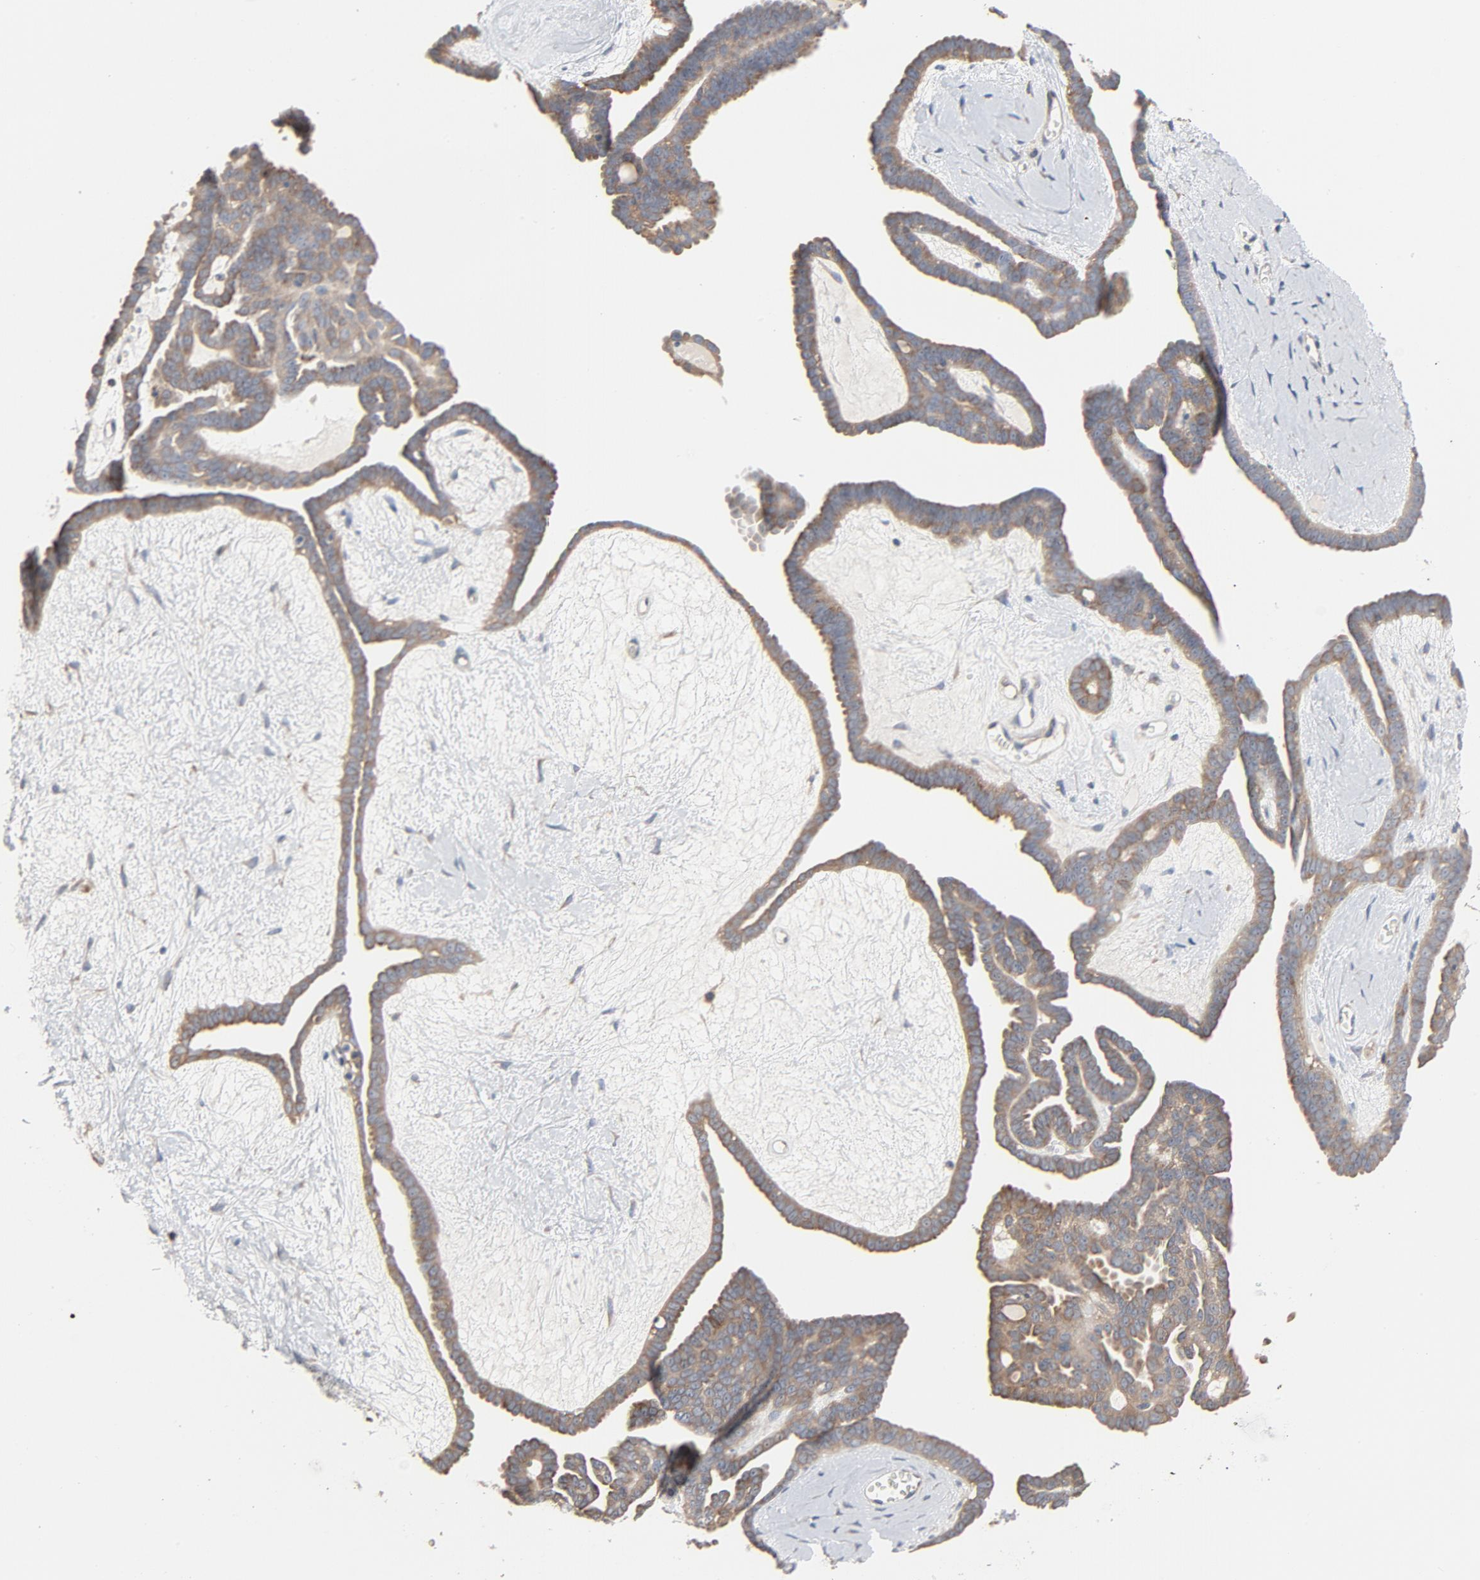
{"staining": {"intensity": "moderate", "quantity": ">75%", "location": "cytoplasmic/membranous"}, "tissue": "ovarian cancer", "cell_type": "Tumor cells", "image_type": "cancer", "snomed": [{"axis": "morphology", "description": "Cystadenocarcinoma, serous, NOS"}, {"axis": "topography", "description": "Ovary"}], "caption": "A brown stain labels moderate cytoplasmic/membranous expression of a protein in ovarian cancer tumor cells. (DAB (3,3'-diaminobenzidine) IHC, brown staining for protein, blue staining for nuclei).", "gene": "TLR4", "patient": {"sex": "female", "age": 71}}